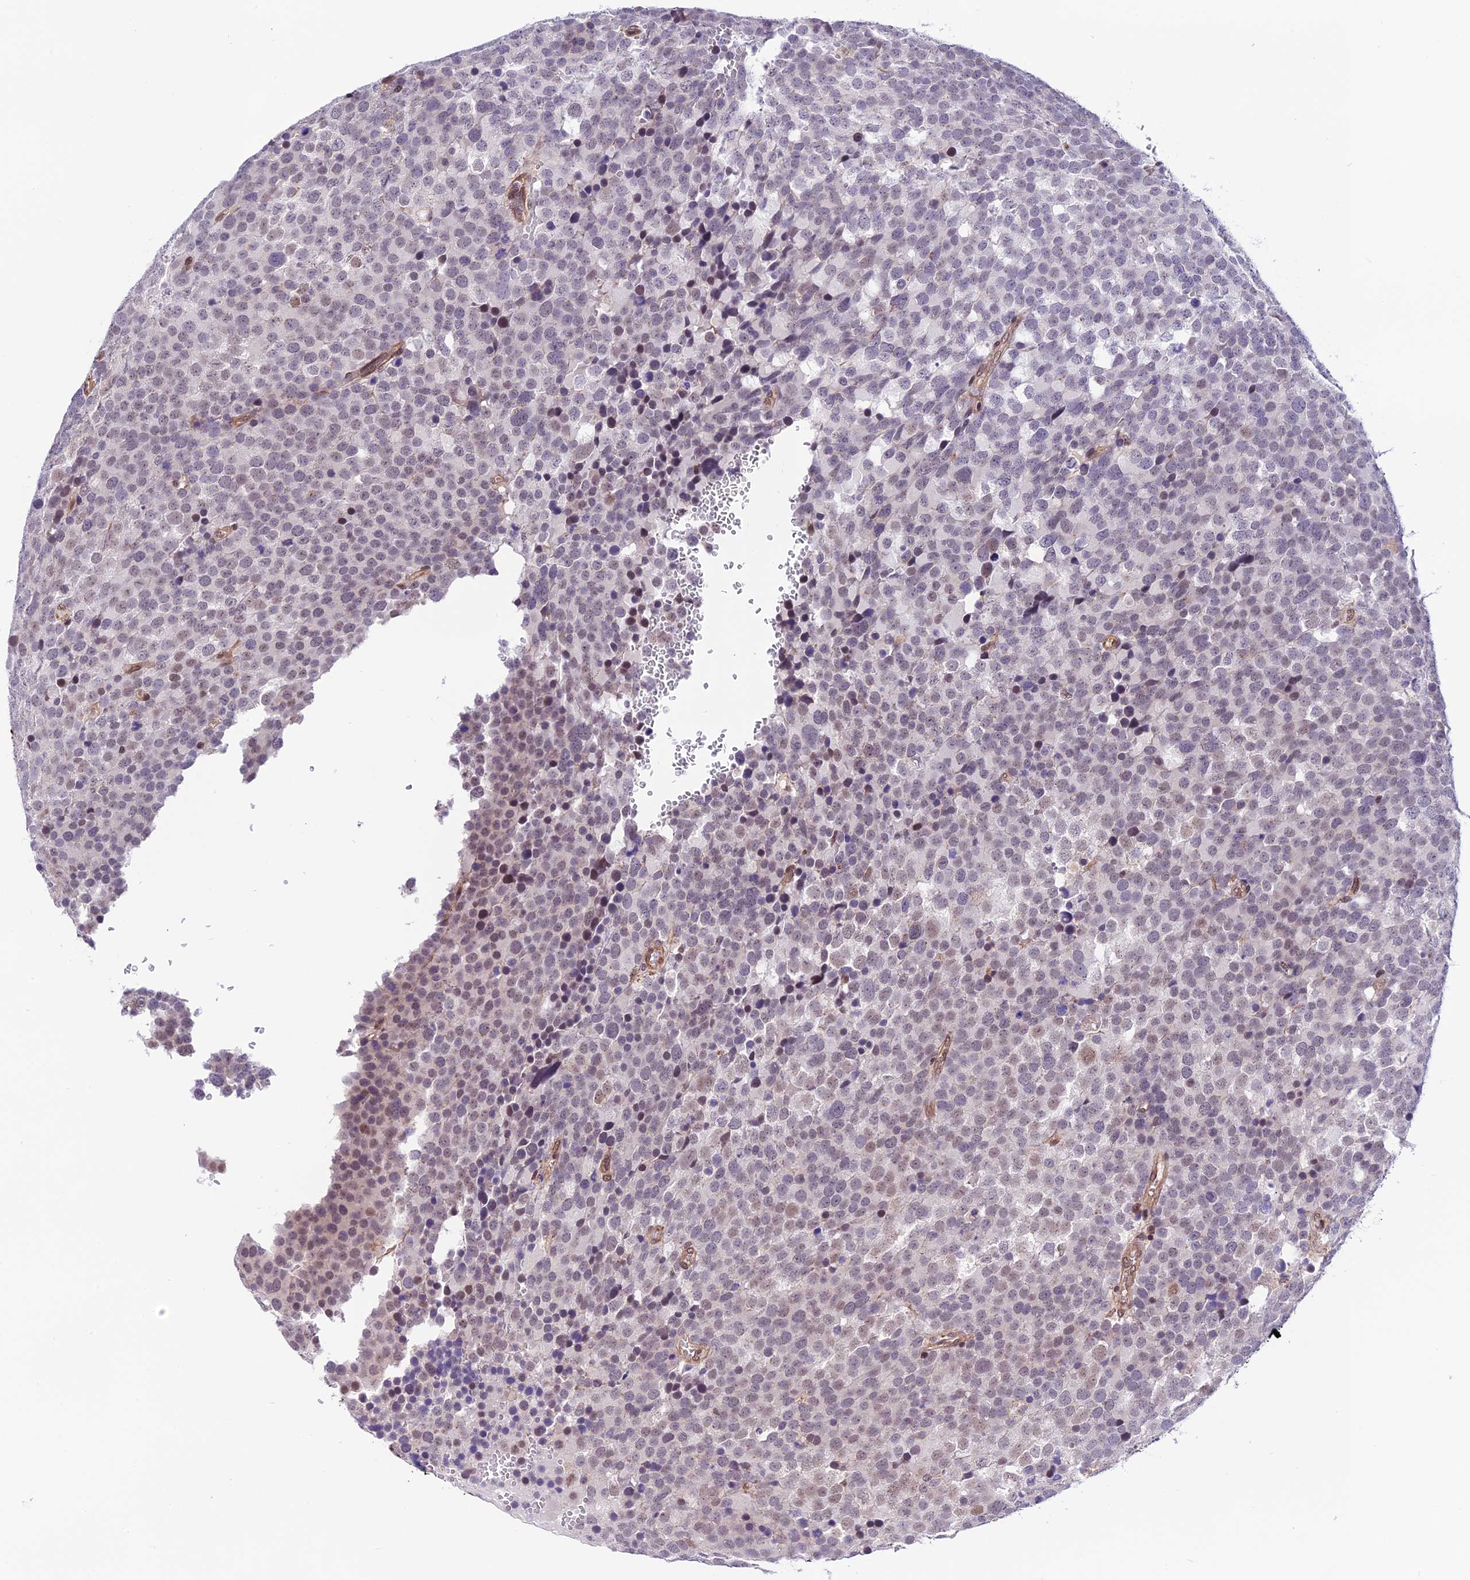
{"staining": {"intensity": "weak", "quantity": "<25%", "location": "nuclear"}, "tissue": "testis cancer", "cell_type": "Tumor cells", "image_type": "cancer", "snomed": [{"axis": "morphology", "description": "Seminoma, NOS"}, {"axis": "topography", "description": "Testis"}], "caption": "IHC of testis seminoma shows no expression in tumor cells. (DAB immunohistochemistry with hematoxylin counter stain).", "gene": "ZC3H4", "patient": {"sex": "male", "age": 71}}